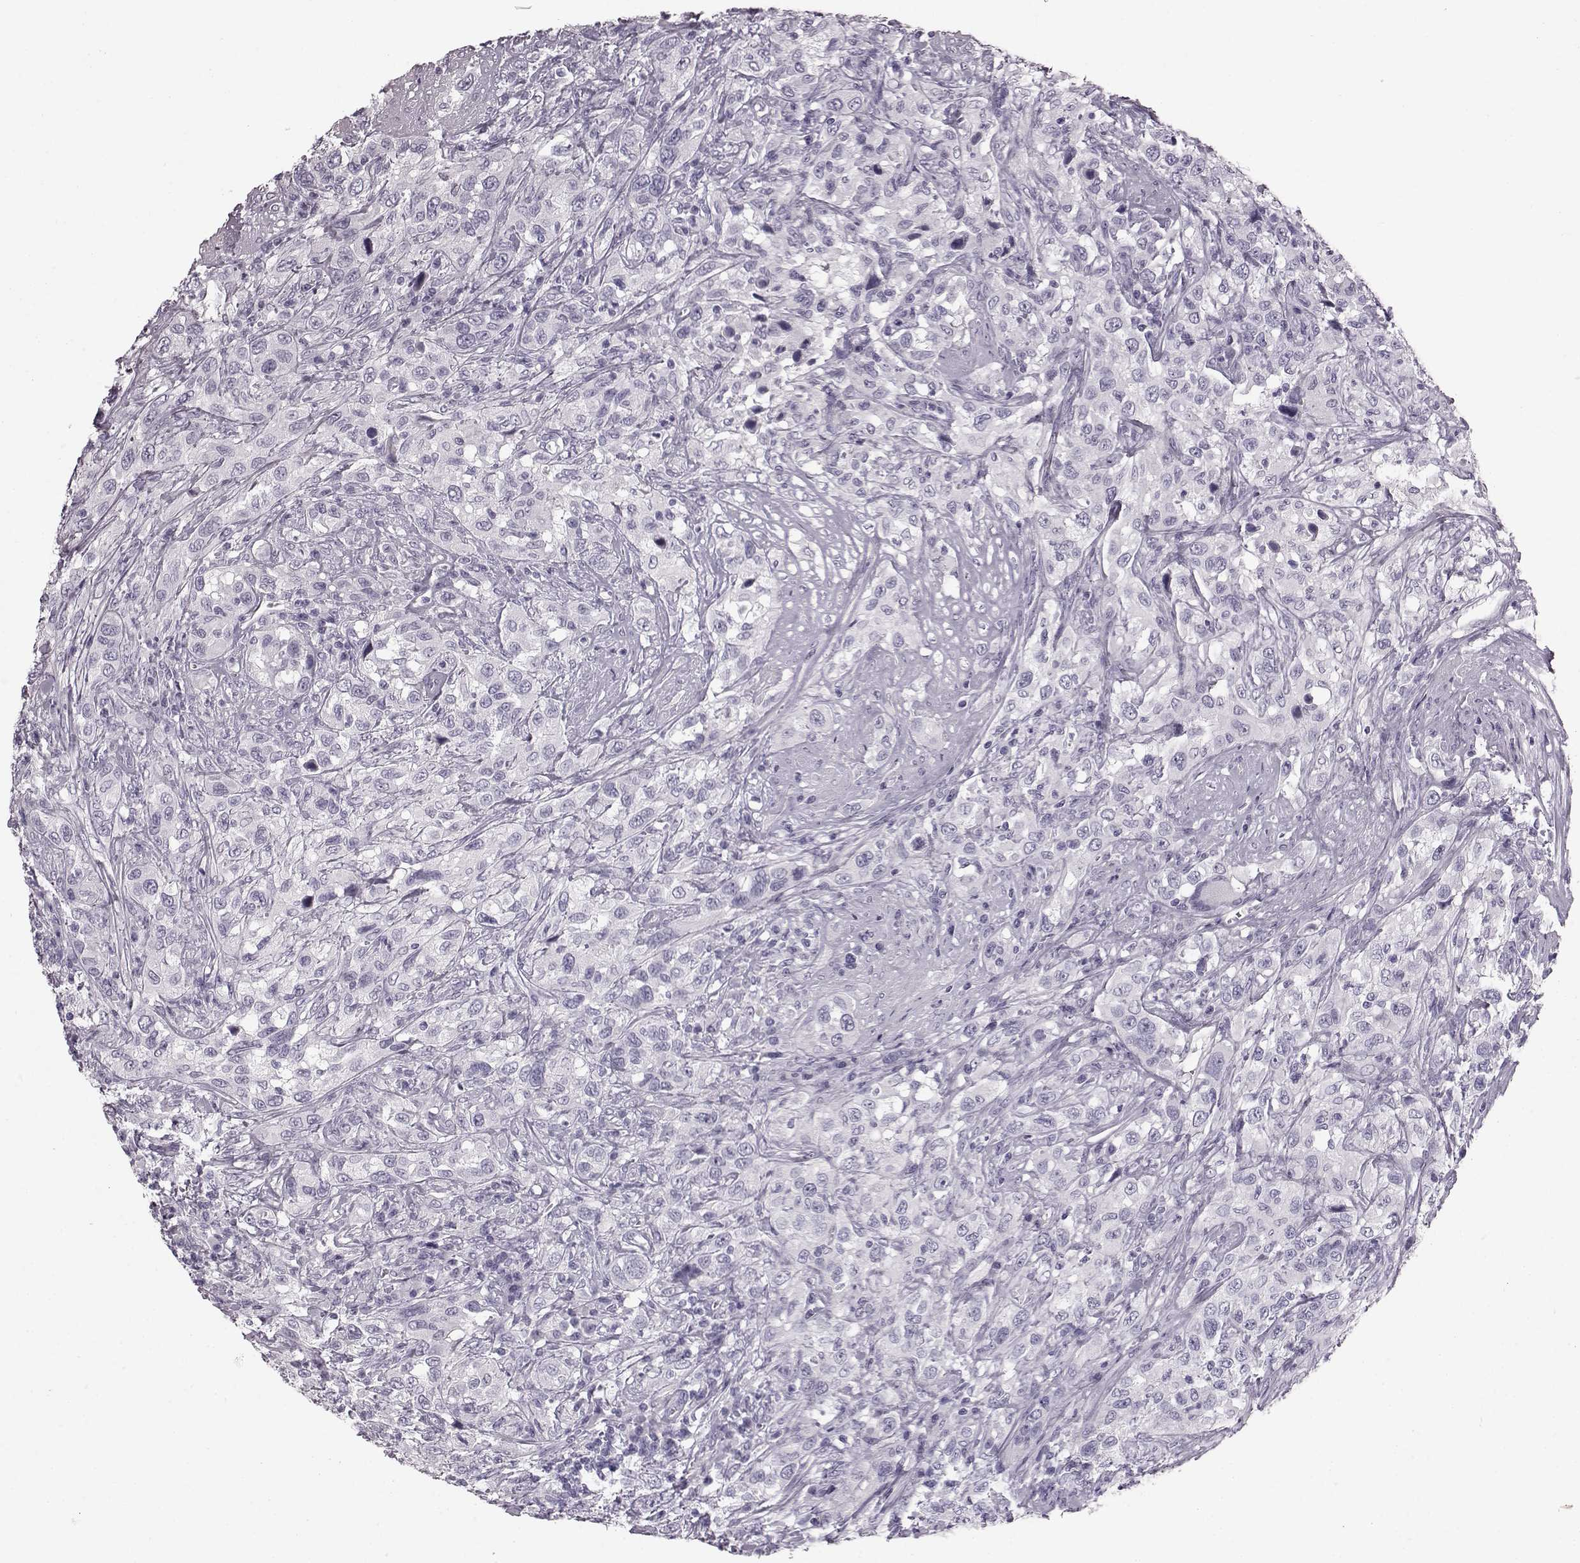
{"staining": {"intensity": "negative", "quantity": "none", "location": "none"}, "tissue": "urothelial cancer", "cell_type": "Tumor cells", "image_type": "cancer", "snomed": [{"axis": "morphology", "description": "Urothelial carcinoma, NOS"}, {"axis": "morphology", "description": "Urothelial carcinoma, High grade"}, {"axis": "topography", "description": "Urinary bladder"}], "caption": "DAB immunohistochemical staining of urothelial cancer displays no significant positivity in tumor cells.", "gene": "TCHHL1", "patient": {"sex": "female", "age": 64}}